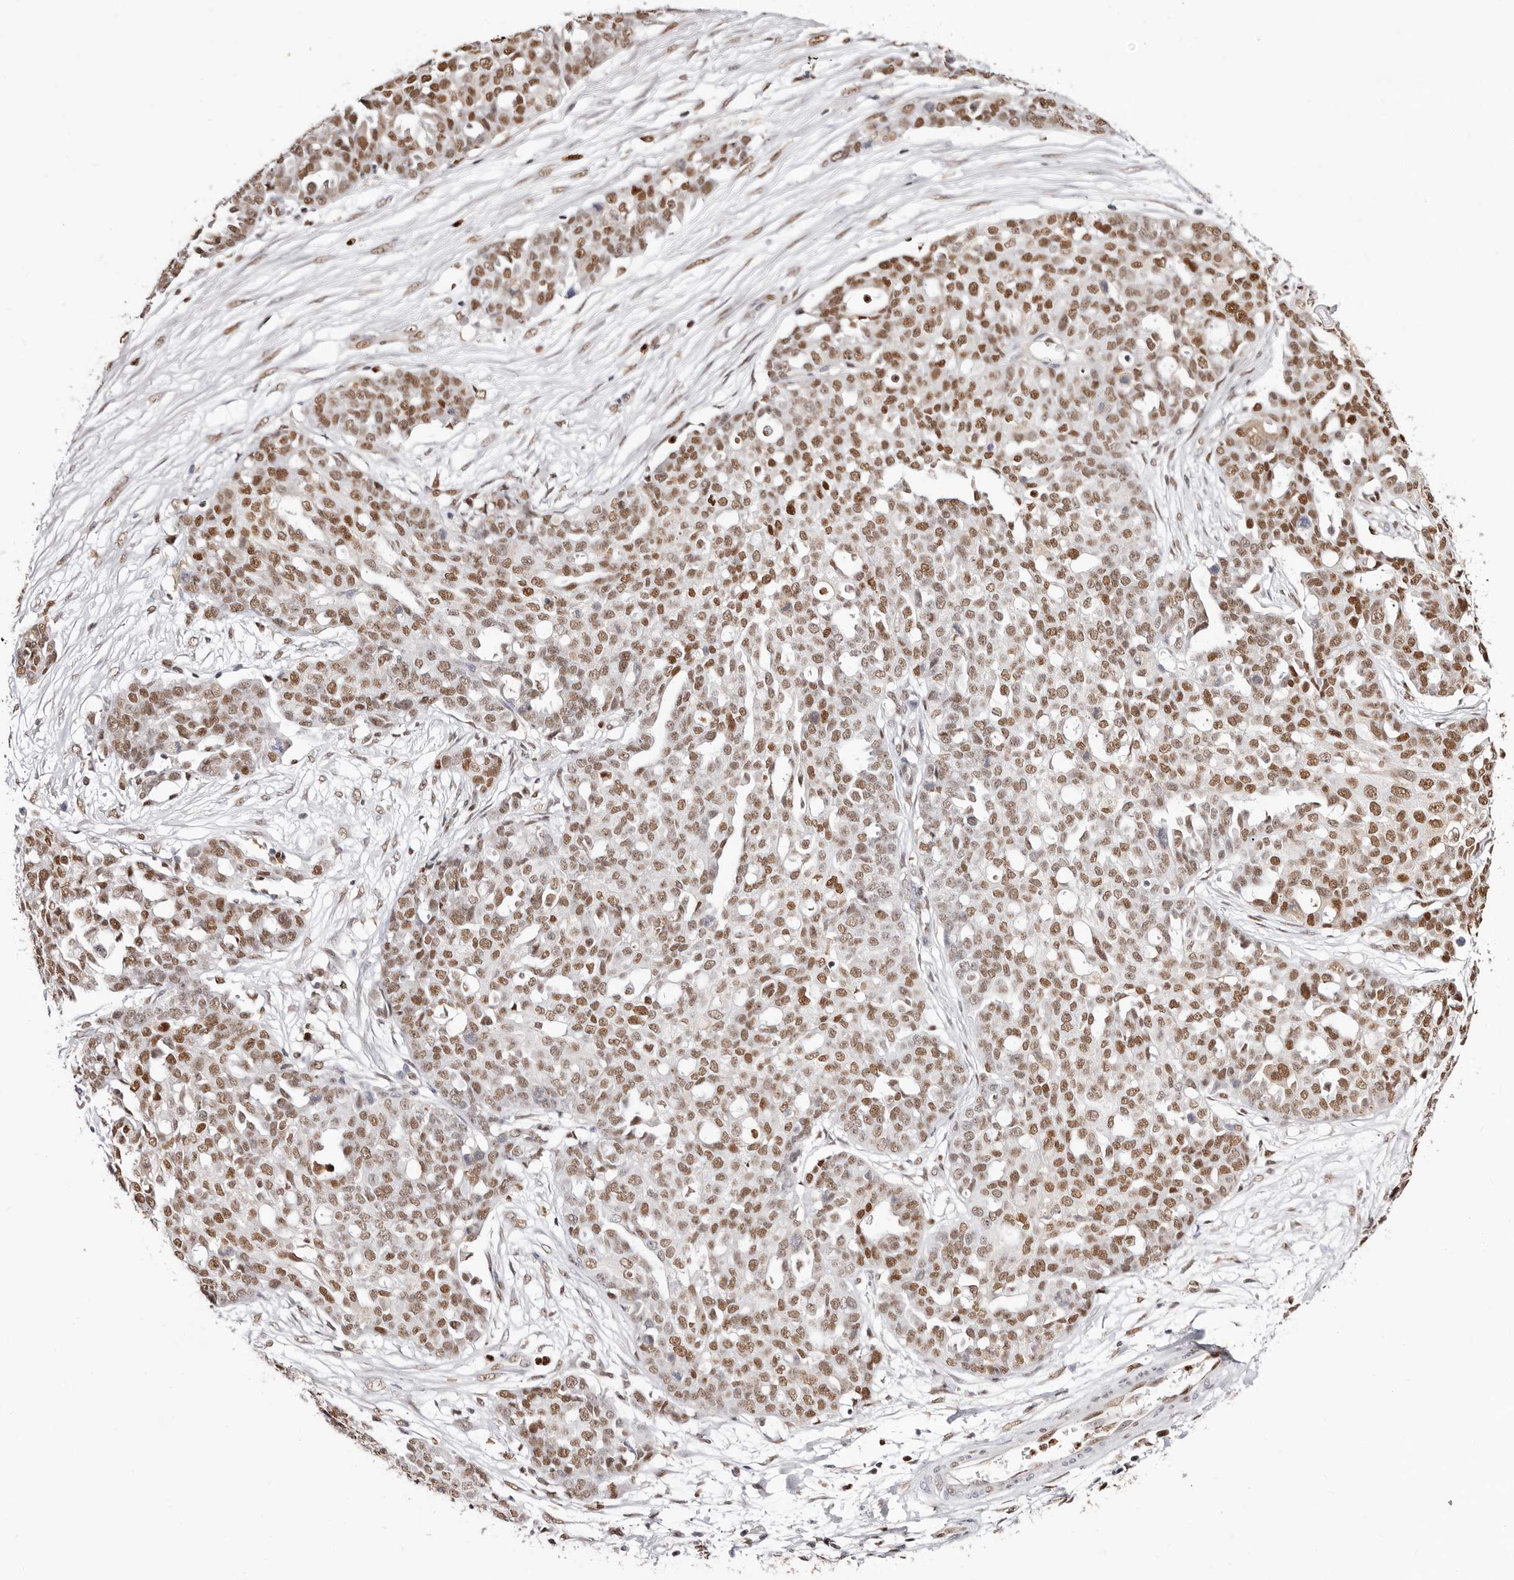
{"staining": {"intensity": "moderate", "quantity": ">75%", "location": "nuclear"}, "tissue": "ovarian cancer", "cell_type": "Tumor cells", "image_type": "cancer", "snomed": [{"axis": "morphology", "description": "Cystadenocarcinoma, serous, NOS"}, {"axis": "topography", "description": "Soft tissue"}, {"axis": "topography", "description": "Ovary"}], "caption": "Moderate nuclear staining is identified in approximately >75% of tumor cells in ovarian cancer. Using DAB (brown) and hematoxylin (blue) stains, captured at high magnification using brightfield microscopy.", "gene": "TKT", "patient": {"sex": "female", "age": 57}}